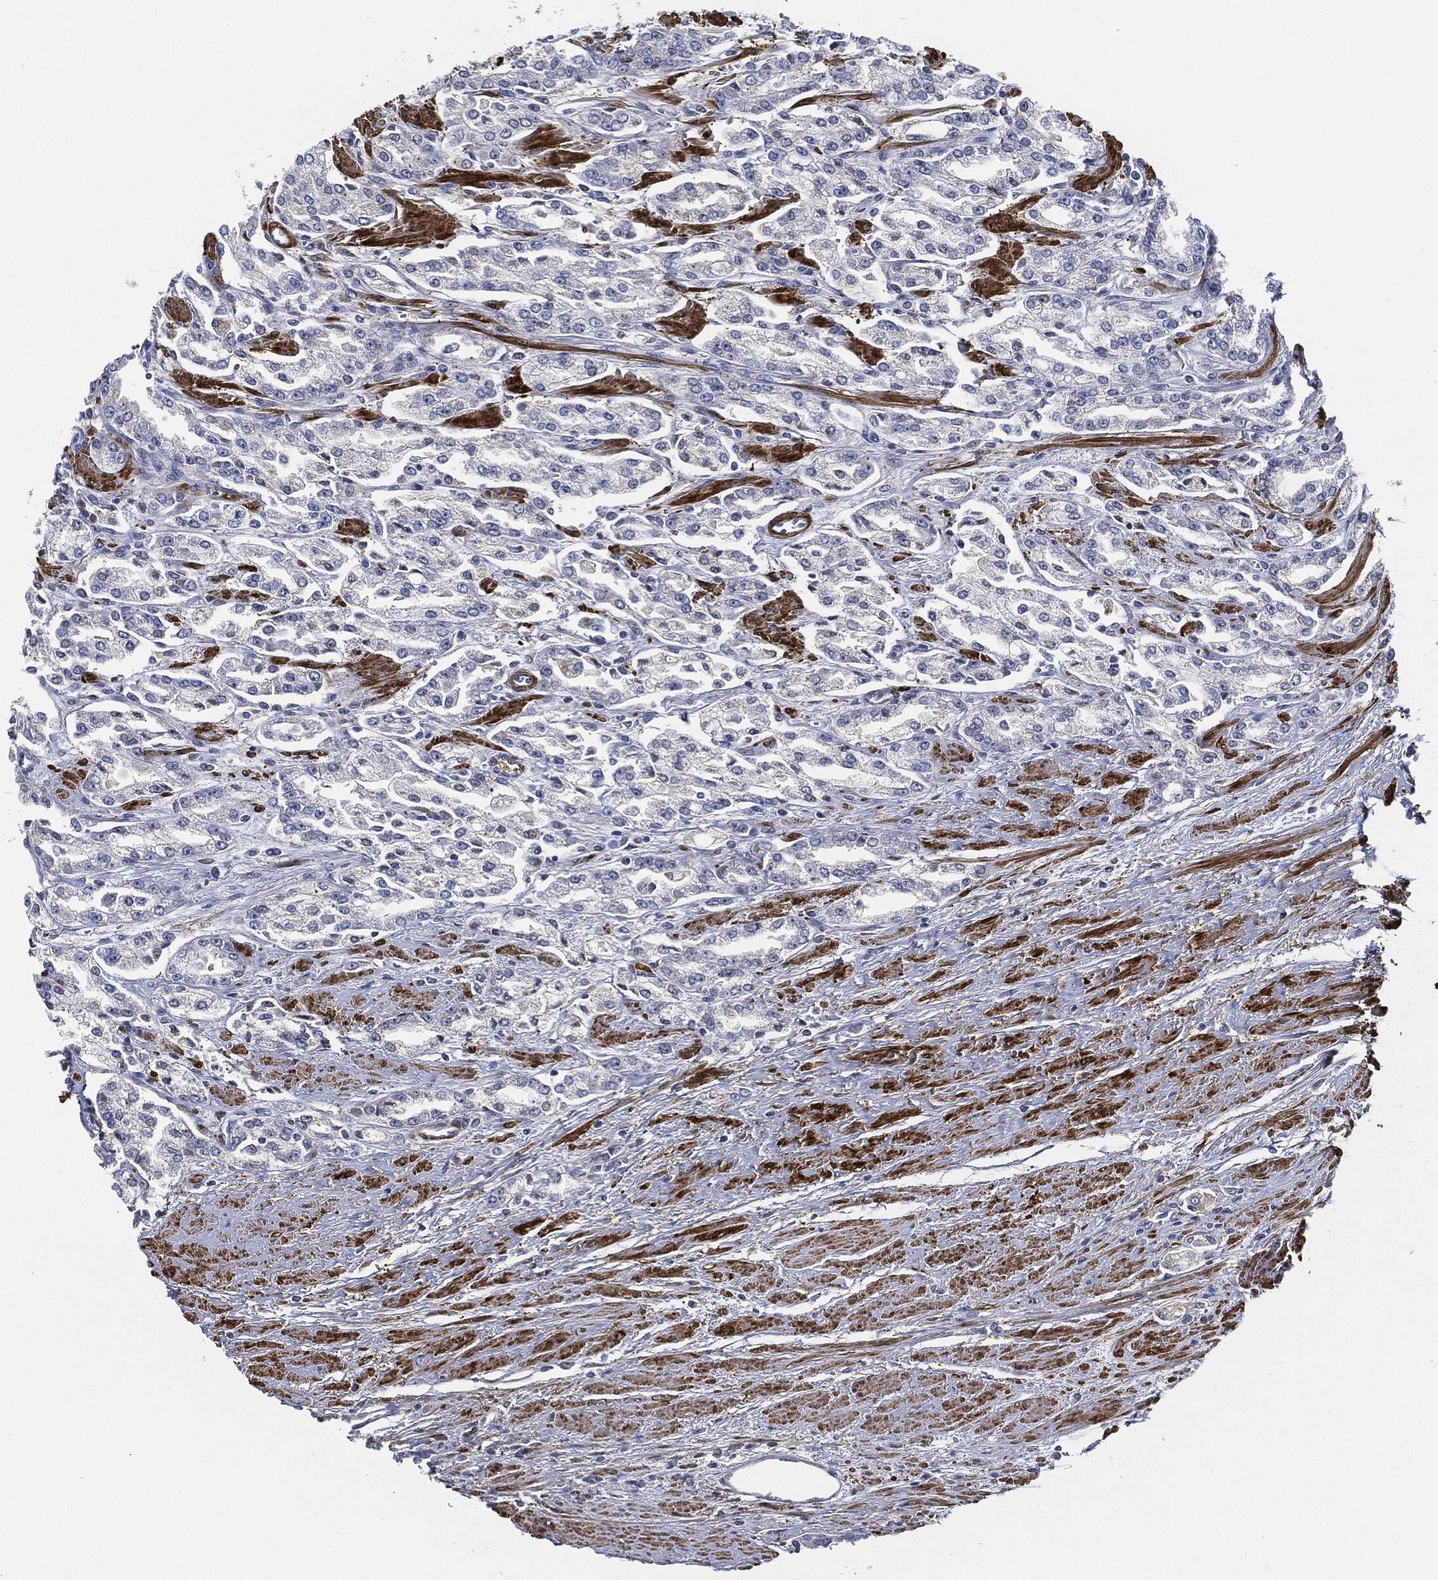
{"staining": {"intensity": "negative", "quantity": "none", "location": "none"}, "tissue": "prostate cancer", "cell_type": "Tumor cells", "image_type": "cancer", "snomed": [{"axis": "morphology", "description": "Adenocarcinoma, Medium grade"}, {"axis": "topography", "description": "Prostate"}], "caption": "Human adenocarcinoma (medium-grade) (prostate) stained for a protein using immunohistochemistry (IHC) demonstrates no expression in tumor cells.", "gene": "TAGLN", "patient": {"sex": "male", "age": 71}}